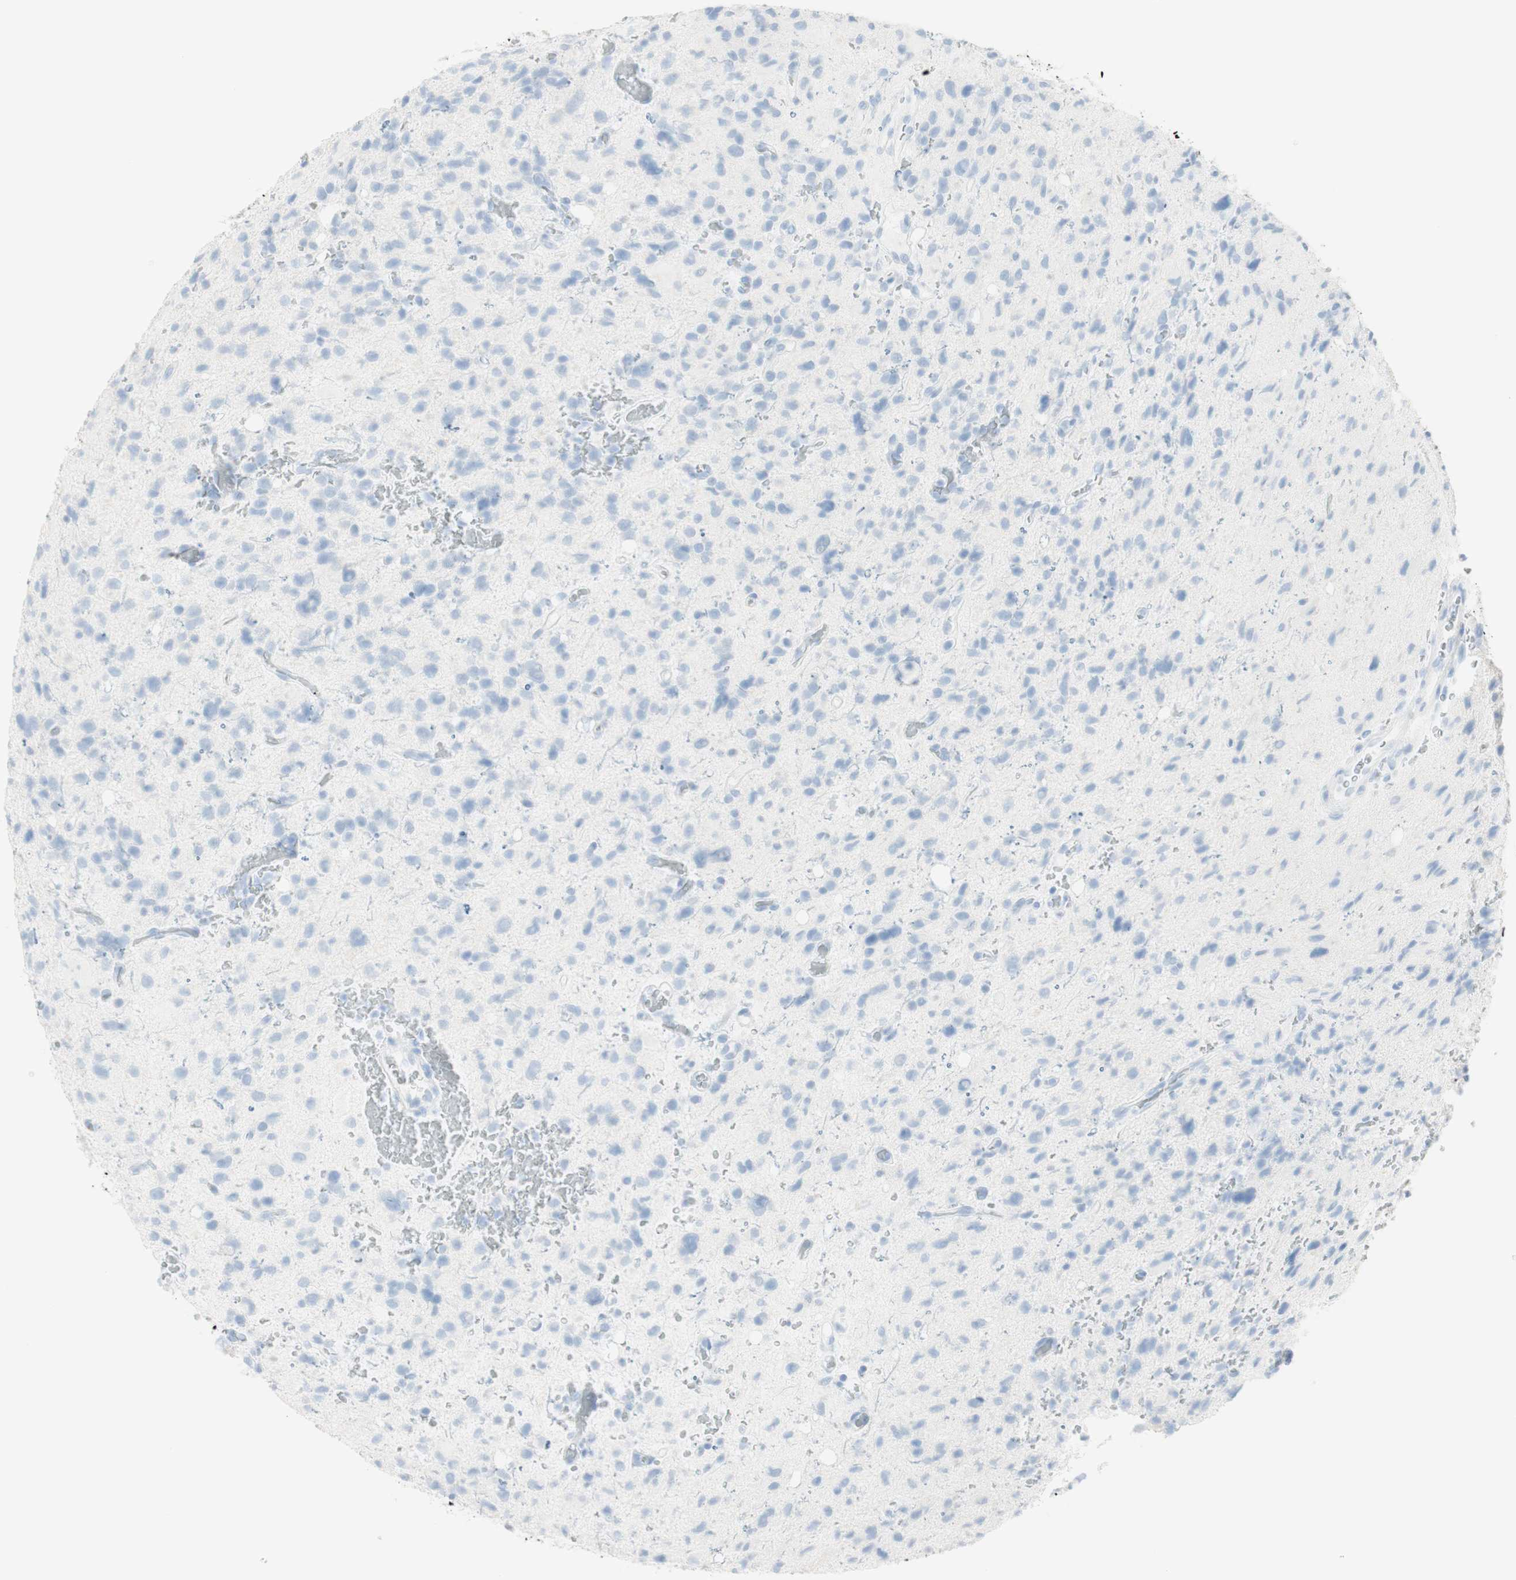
{"staining": {"intensity": "negative", "quantity": "none", "location": "none"}, "tissue": "glioma", "cell_type": "Tumor cells", "image_type": "cancer", "snomed": [{"axis": "morphology", "description": "Glioma, malignant, High grade"}, {"axis": "topography", "description": "Brain"}], "caption": "The image exhibits no significant expression in tumor cells of glioma.", "gene": "NAPSA", "patient": {"sex": "male", "age": 48}}